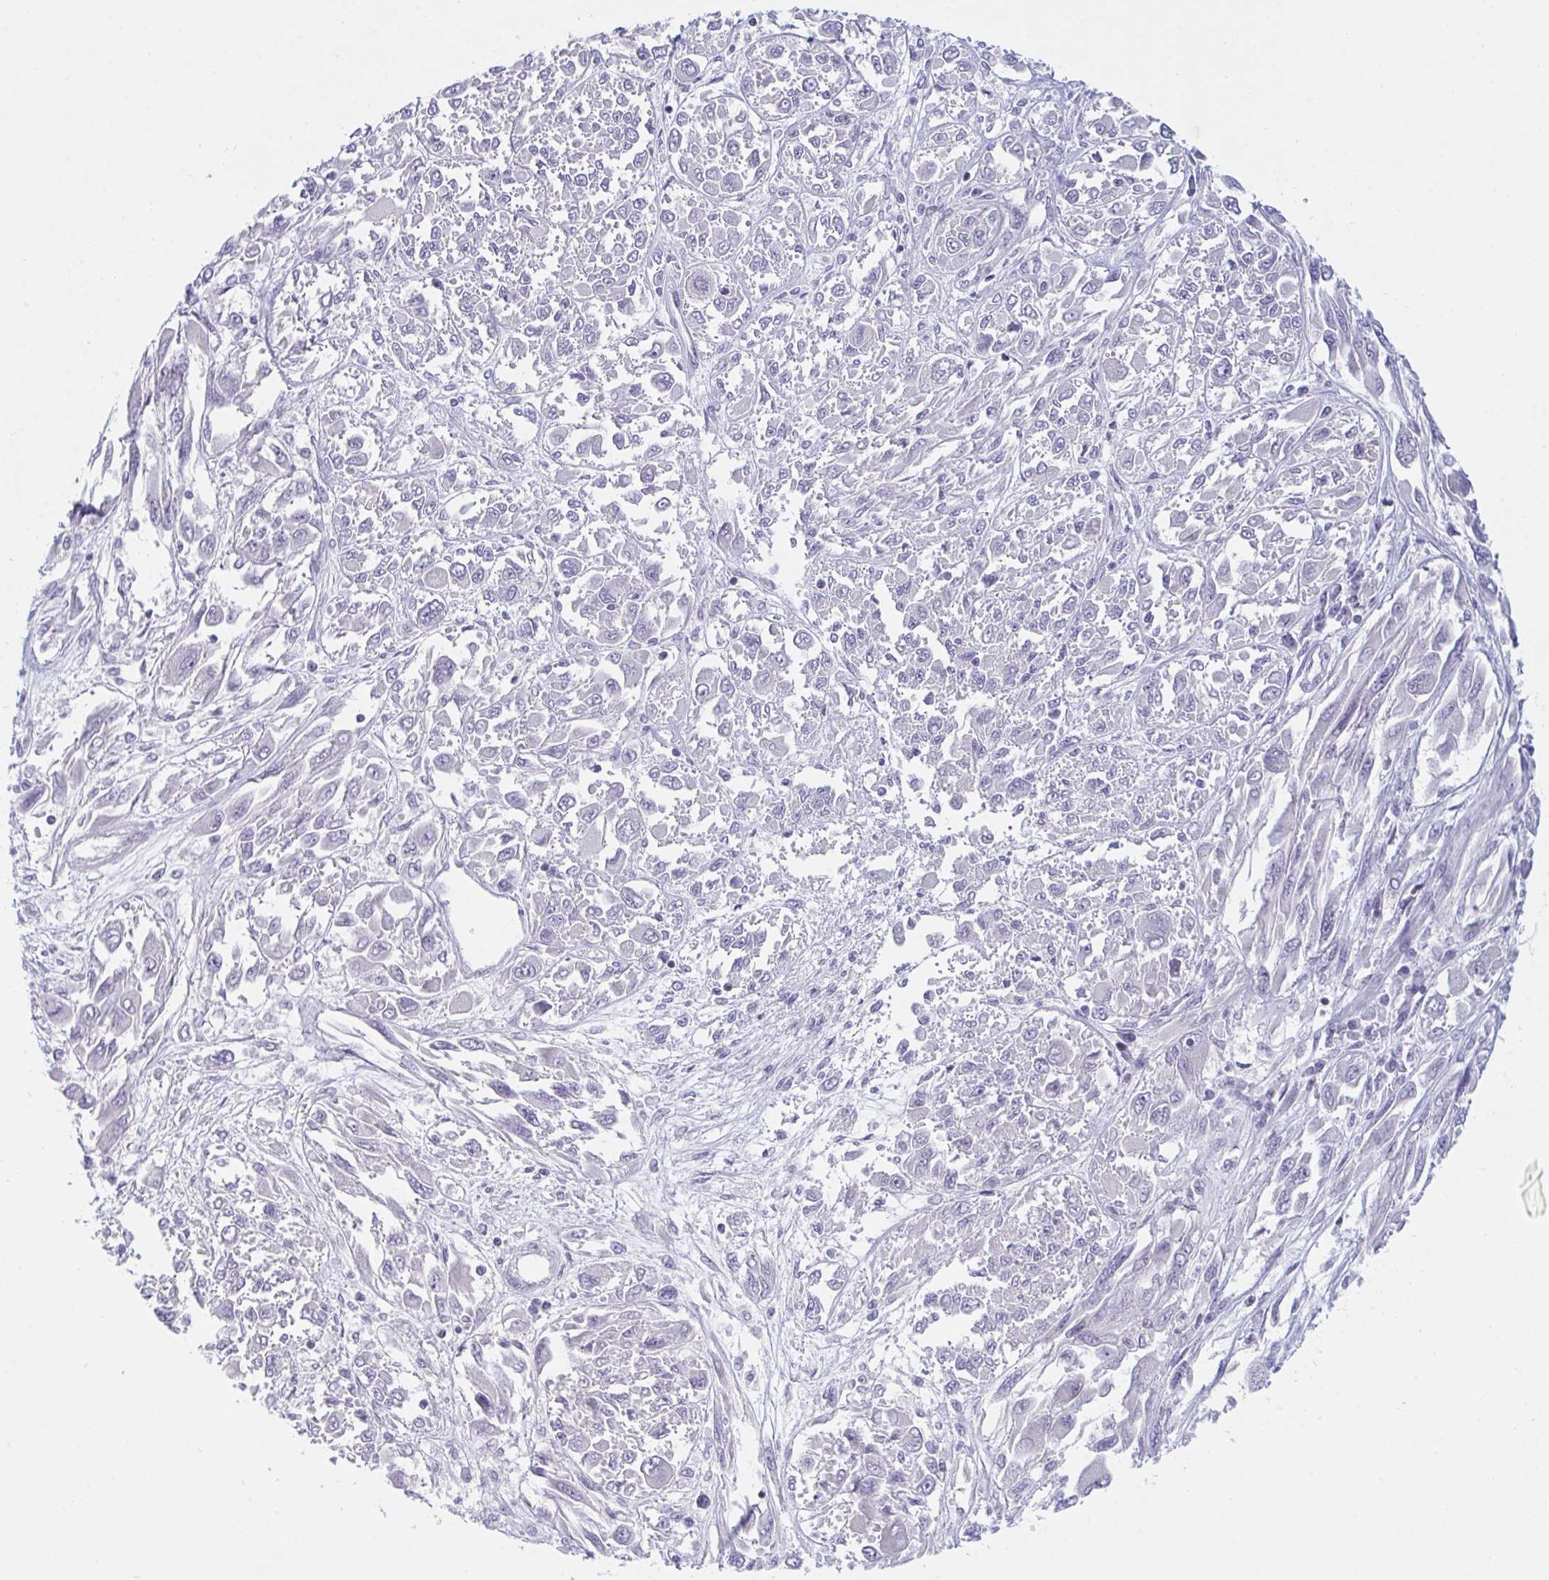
{"staining": {"intensity": "negative", "quantity": "none", "location": "none"}, "tissue": "melanoma", "cell_type": "Tumor cells", "image_type": "cancer", "snomed": [{"axis": "morphology", "description": "Malignant melanoma, NOS"}, {"axis": "topography", "description": "Skin"}], "caption": "Malignant melanoma stained for a protein using IHC displays no positivity tumor cells.", "gene": "NAA30", "patient": {"sex": "female", "age": 91}}